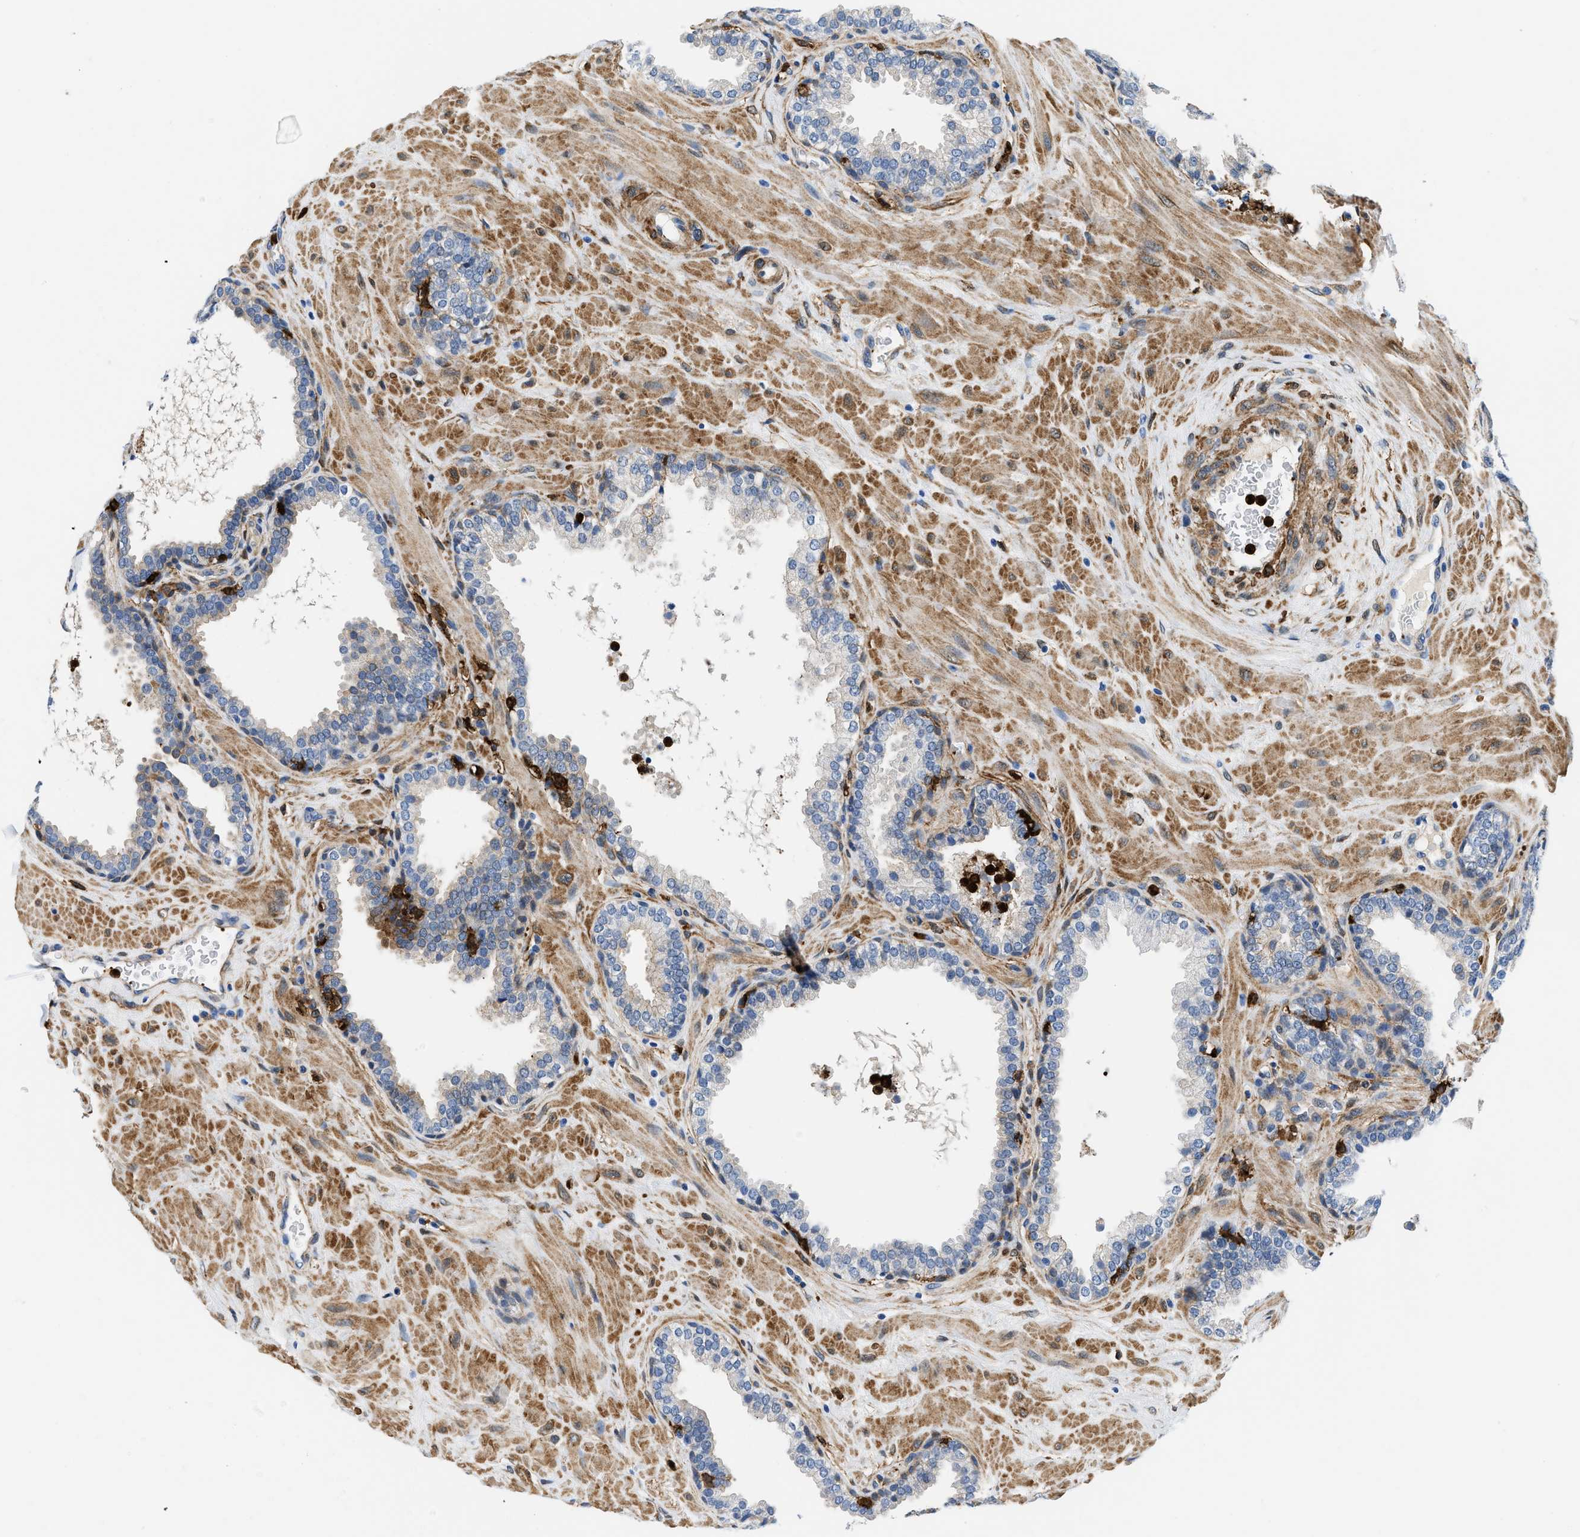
{"staining": {"intensity": "strong", "quantity": "<25%", "location": "cytoplasmic/membranous"}, "tissue": "prostate", "cell_type": "Glandular cells", "image_type": "normal", "snomed": [{"axis": "morphology", "description": "Normal tissue, NOS"}, {"axis": "topography", "description": "Prostate"}], "caption": "Immunohistochemistry (DAB (3,3'-diaminobenzidine)) staining of unremarkable prostate reveals strong cytoplasmic/membranous protein expression in approximately <25% of glandular cells. (brown staining indicates protein expression, while blue staining denotes nuclei).", "gene": "GSN", "patient": {"sex": "male", "age": 51}}